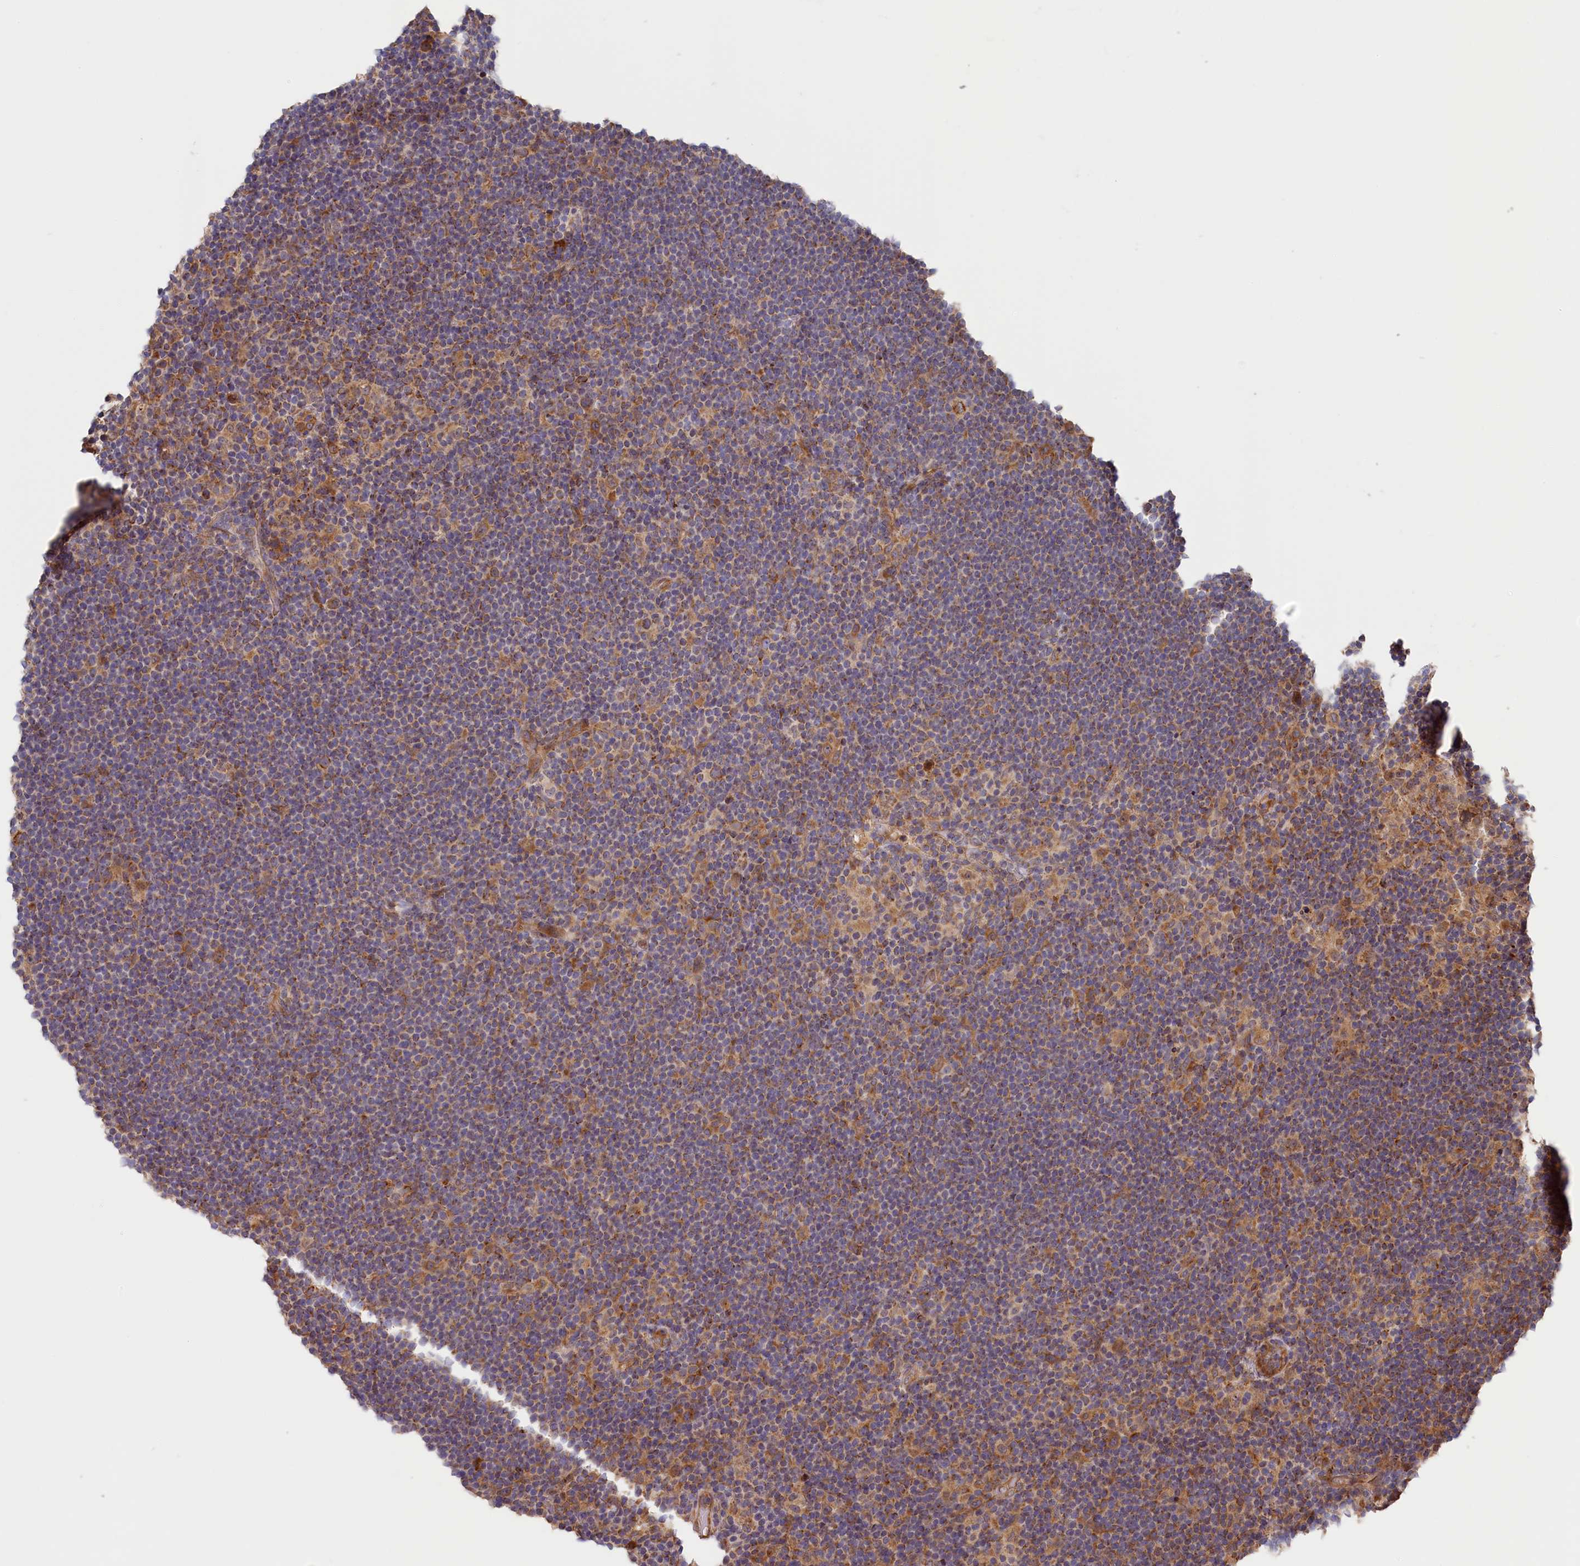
{"staining": {"intensity": "moderate", "quantity": ">75%", "location": "cytoplasmic/membranous"}, "tissue": "lymphoma", "cell_type": "Tumor cells", "image_type": "cancer", "snomed": [{"axis": "morphology", "description": "Hodgkin's disease, NOS"}, {"axis": "topography", "description": "Lymph node"}], "caption": "Lymphoma stained for a protein reveals moderate cytoplasmic/membranous positivity in tumor cells. (IHC, brightfield microscopy, high magnification).", "gene": "CEP44", "patient": {"sex": "female", "age": 57}}